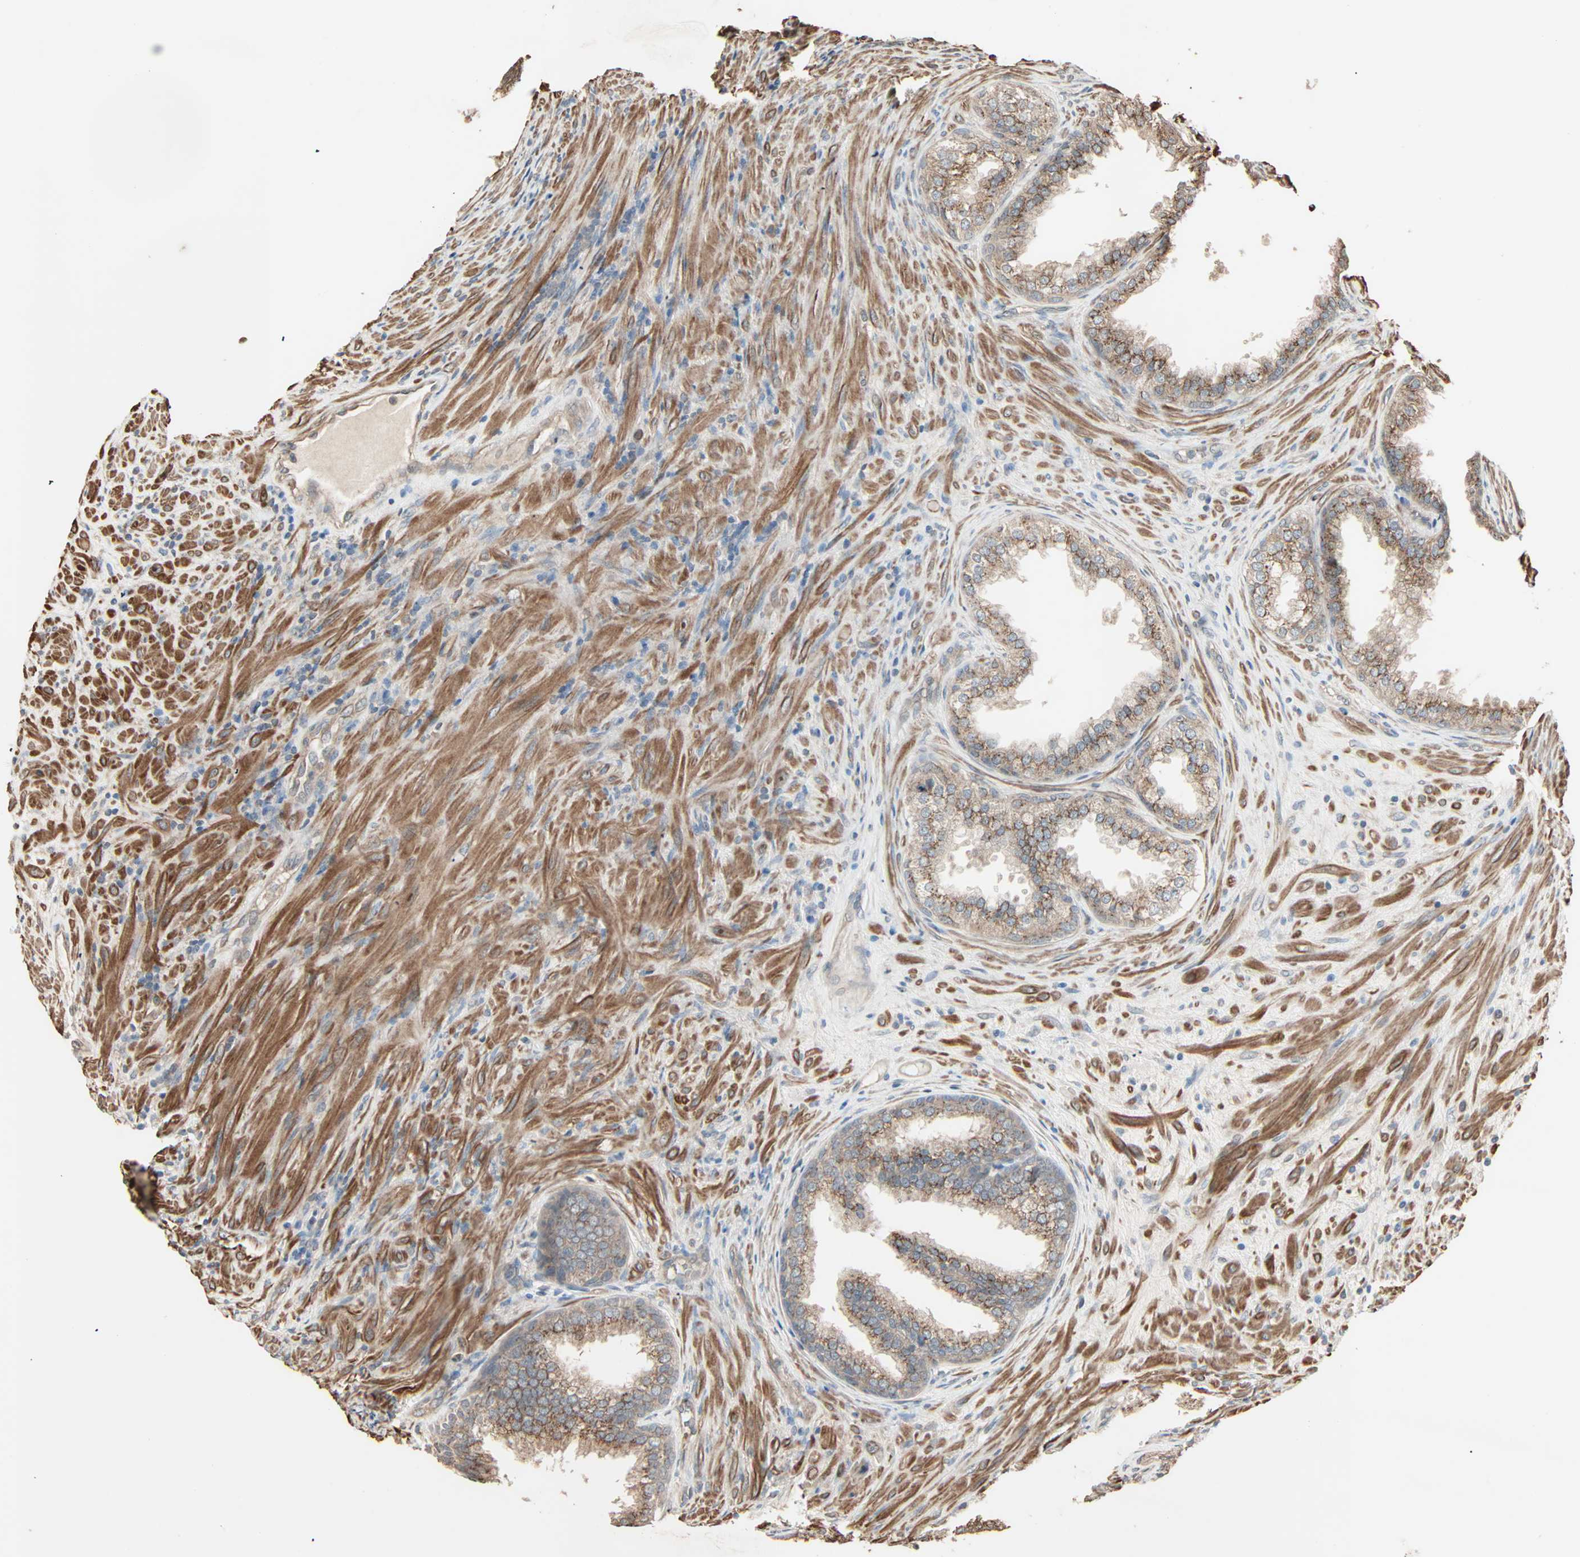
{"staining": {"intensity": "moderate", "quantity": ">75%", "location": "cytoplasmic/membranous"}, "tissue": "prostate", "cell_type": "Glandular cells", "image_type": "normal", "snomed": [{"axis": "morphology", "description": "Normal tissue, NOS"}, {"axis": "topography", "description": "Prostate"}], "caption": "Immunohistochemistry (IHC) photomicrograph of normal prostate: prostate stained using immunohistochemistry (IHC) shows medium levels of moderate protein expression localized specifically in the cytoplasmic/membranous of glandular cells, appearing as a cytoplasmic/membranous brown color.", "gene": "GALNT3", "patient": {"sex": "male", "age": 76}}